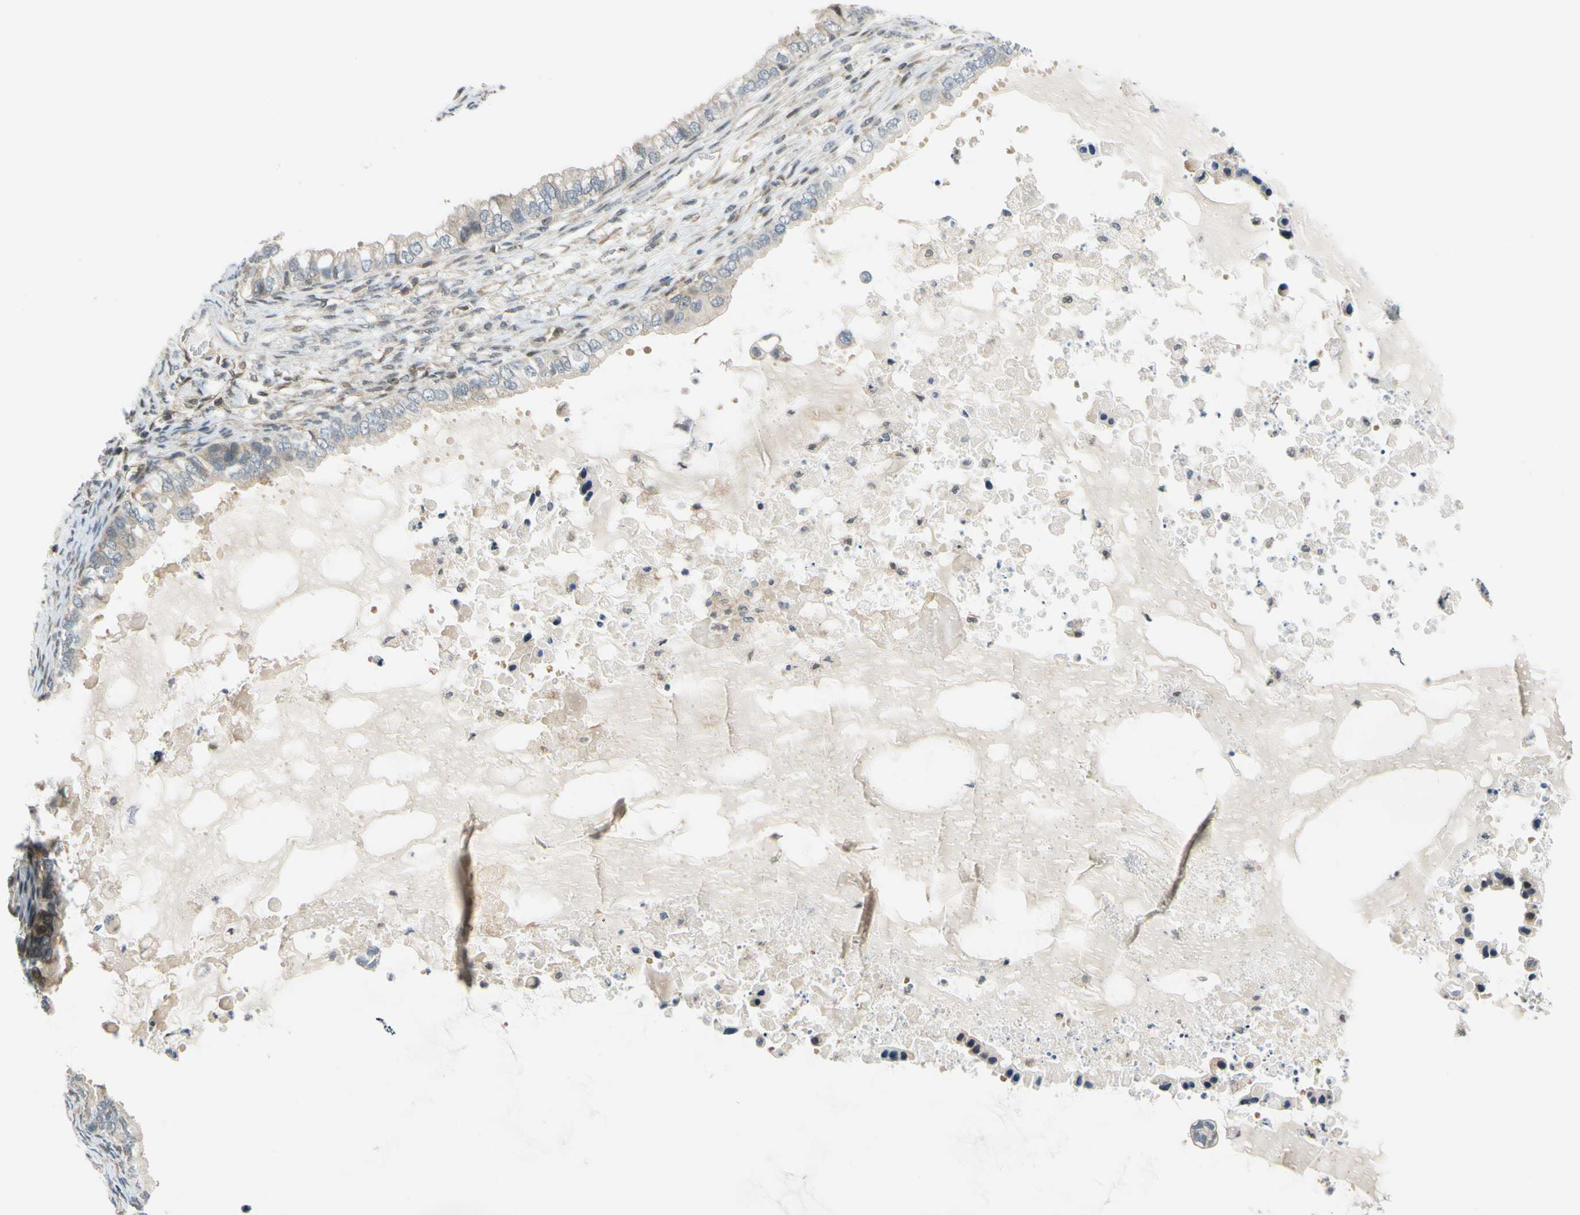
{"staining": {"intensity": "negative", "quantity": "none", "location": "none"}, "tissue": "ovarian cancer", "cell_type": "Tumor cells", "image_type": "cancer", "snomed": [{"axis": "morphology", "description": "Cystadenocarcinoma, mucinous, NOS"}, {"axis": "topography", "description": "Ovary"}], "caption": "Mucinous cystadenocarcinoma (ovarian) was stained to show a protein in brown. There is no significant staining in tumor cells.", "gene": "MAPK9", "patient": {"sex": "female", "age": 80}}